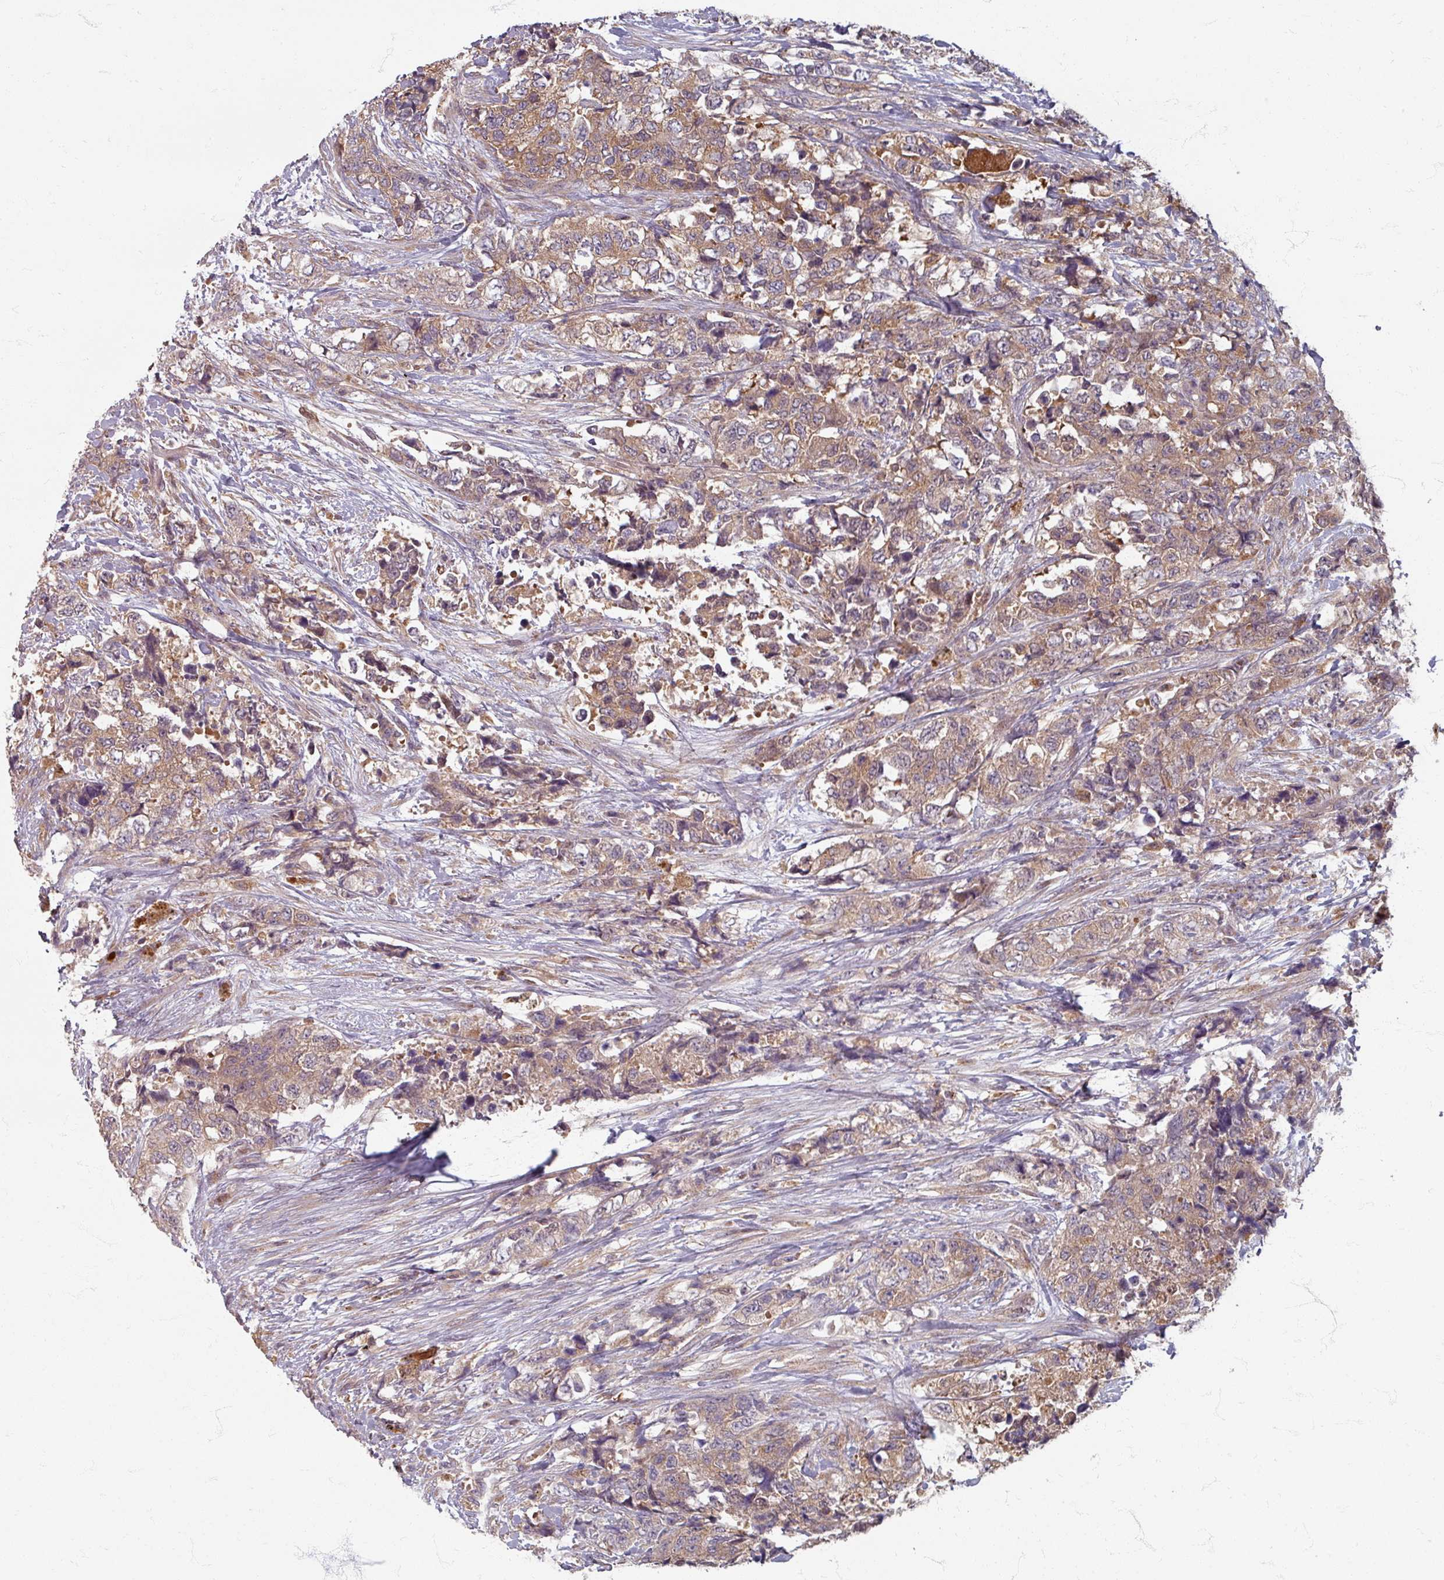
{"staining": {"intensity": "moderate", "quantity": ">75%", "location": "cytoplasmic/membranous"}, "tissue": "urothelial cancer", "cell_type": "Tumor cells", "image_type": "cancer", "snomed": [{"axis": "morphology", "description": "Urothelial carcinoma, High grade"}, {"axis": "topography", "description": "Urinary bladder"}], "caption": "The immunohistochemical stain shows moderate cytoplasmic/membranous expression in tumor cells of high-grade urothelial carcinoma tissue. (DAB IHC, brown staining for protein, blue staining for nuclei).", "gene": "STAM", "patient": {"sex": "female", "age": 78}}